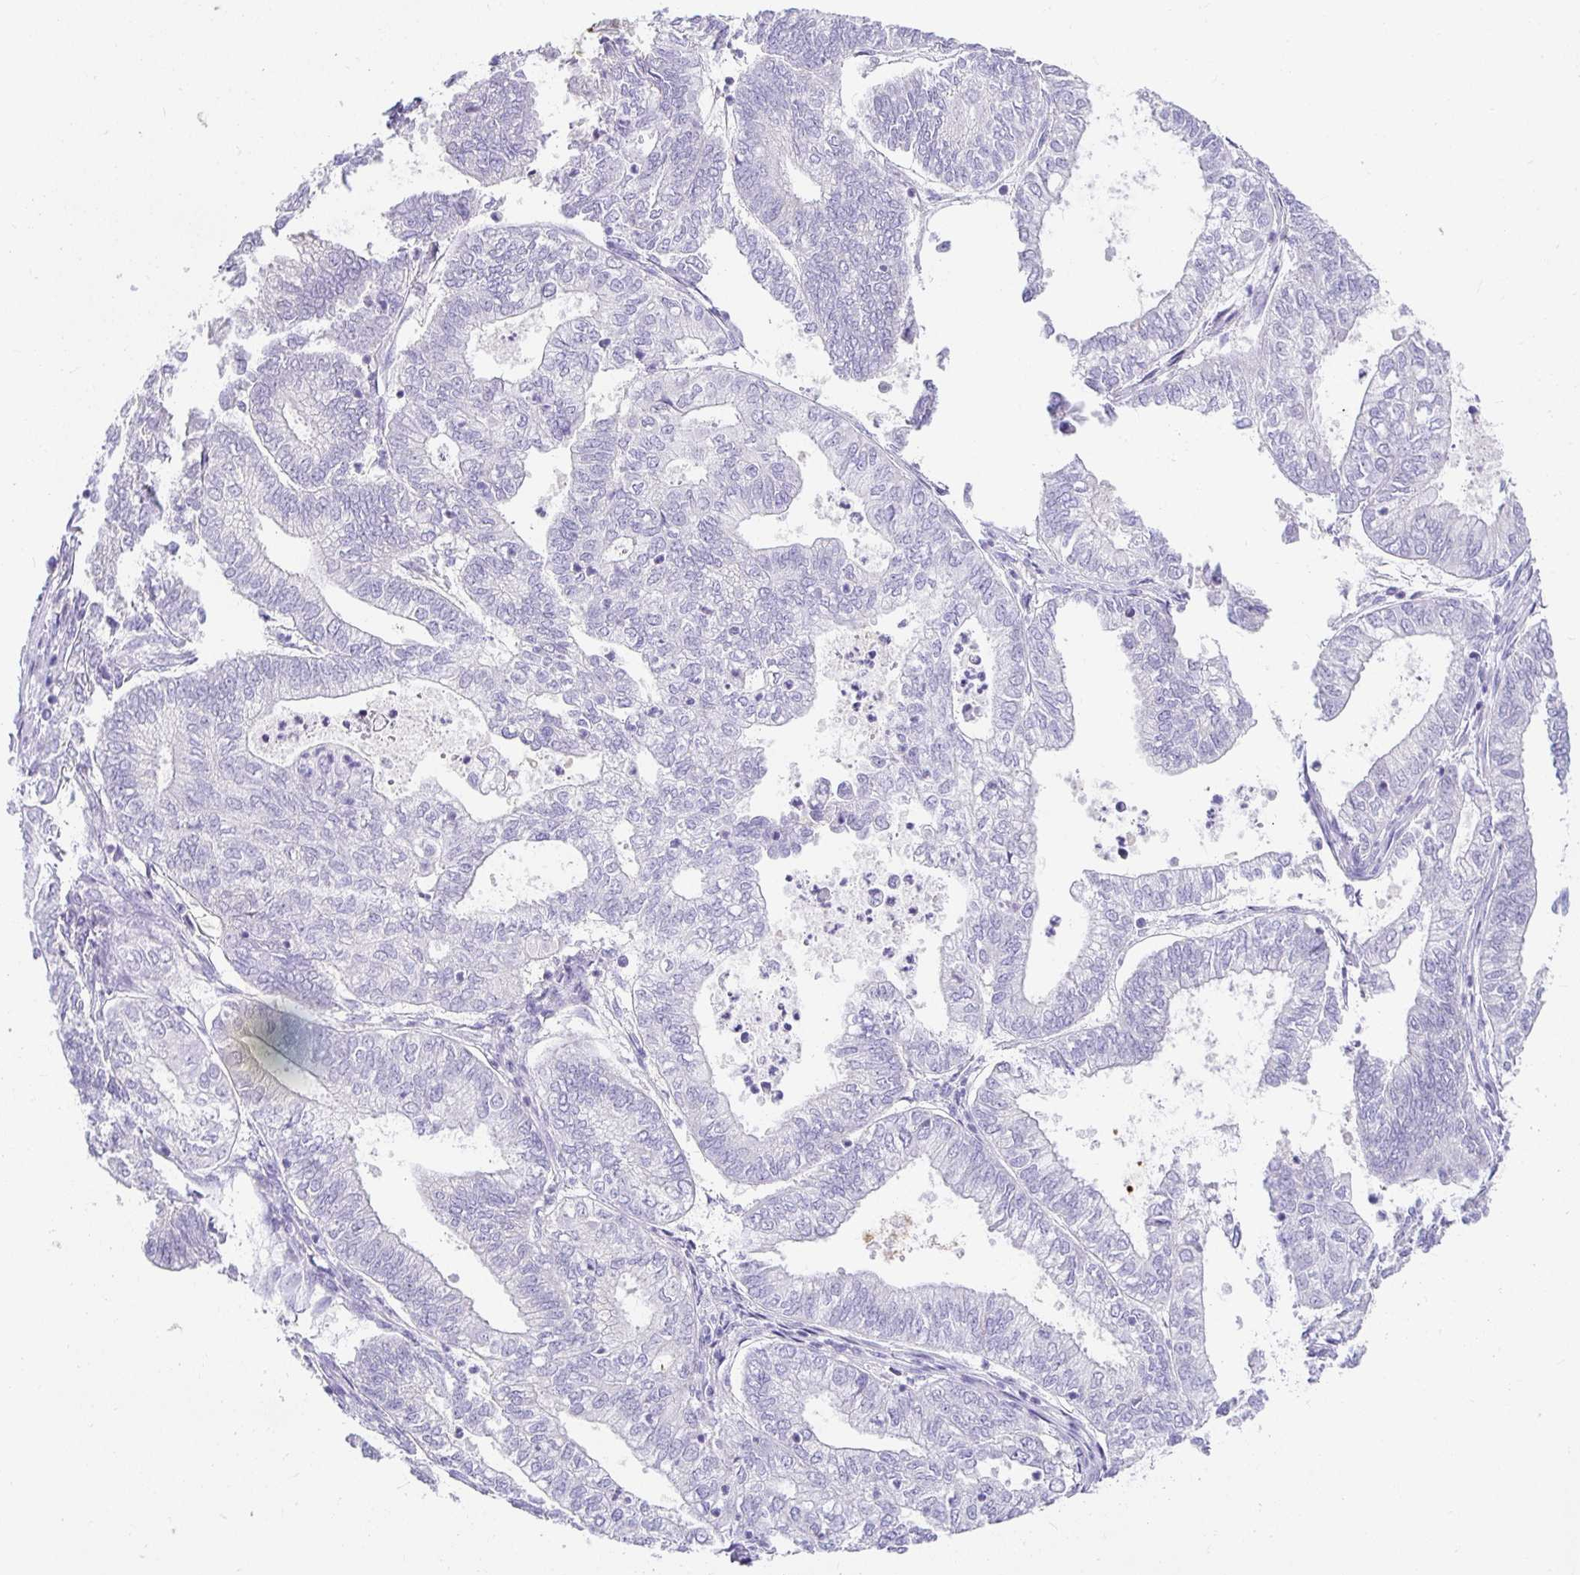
{"staining": {"intensity": "negative", "quantity": "none", "location": "none"}, "tissue": "ovarian cancer", "cell_type": "Tumor cells", "image_type": "cancer", "snomed": [{"axis": "morphology", "description": "Carcinoma, endometroid"}, {"axis": "topography", "description": "Ovary"}], "caption": "A photomicrograph of ovarian cancer stained for a protein reveals no brown staining in tumor cells.", "gene": "CHAT", "patient": {"sex": "female", "age": 64}}